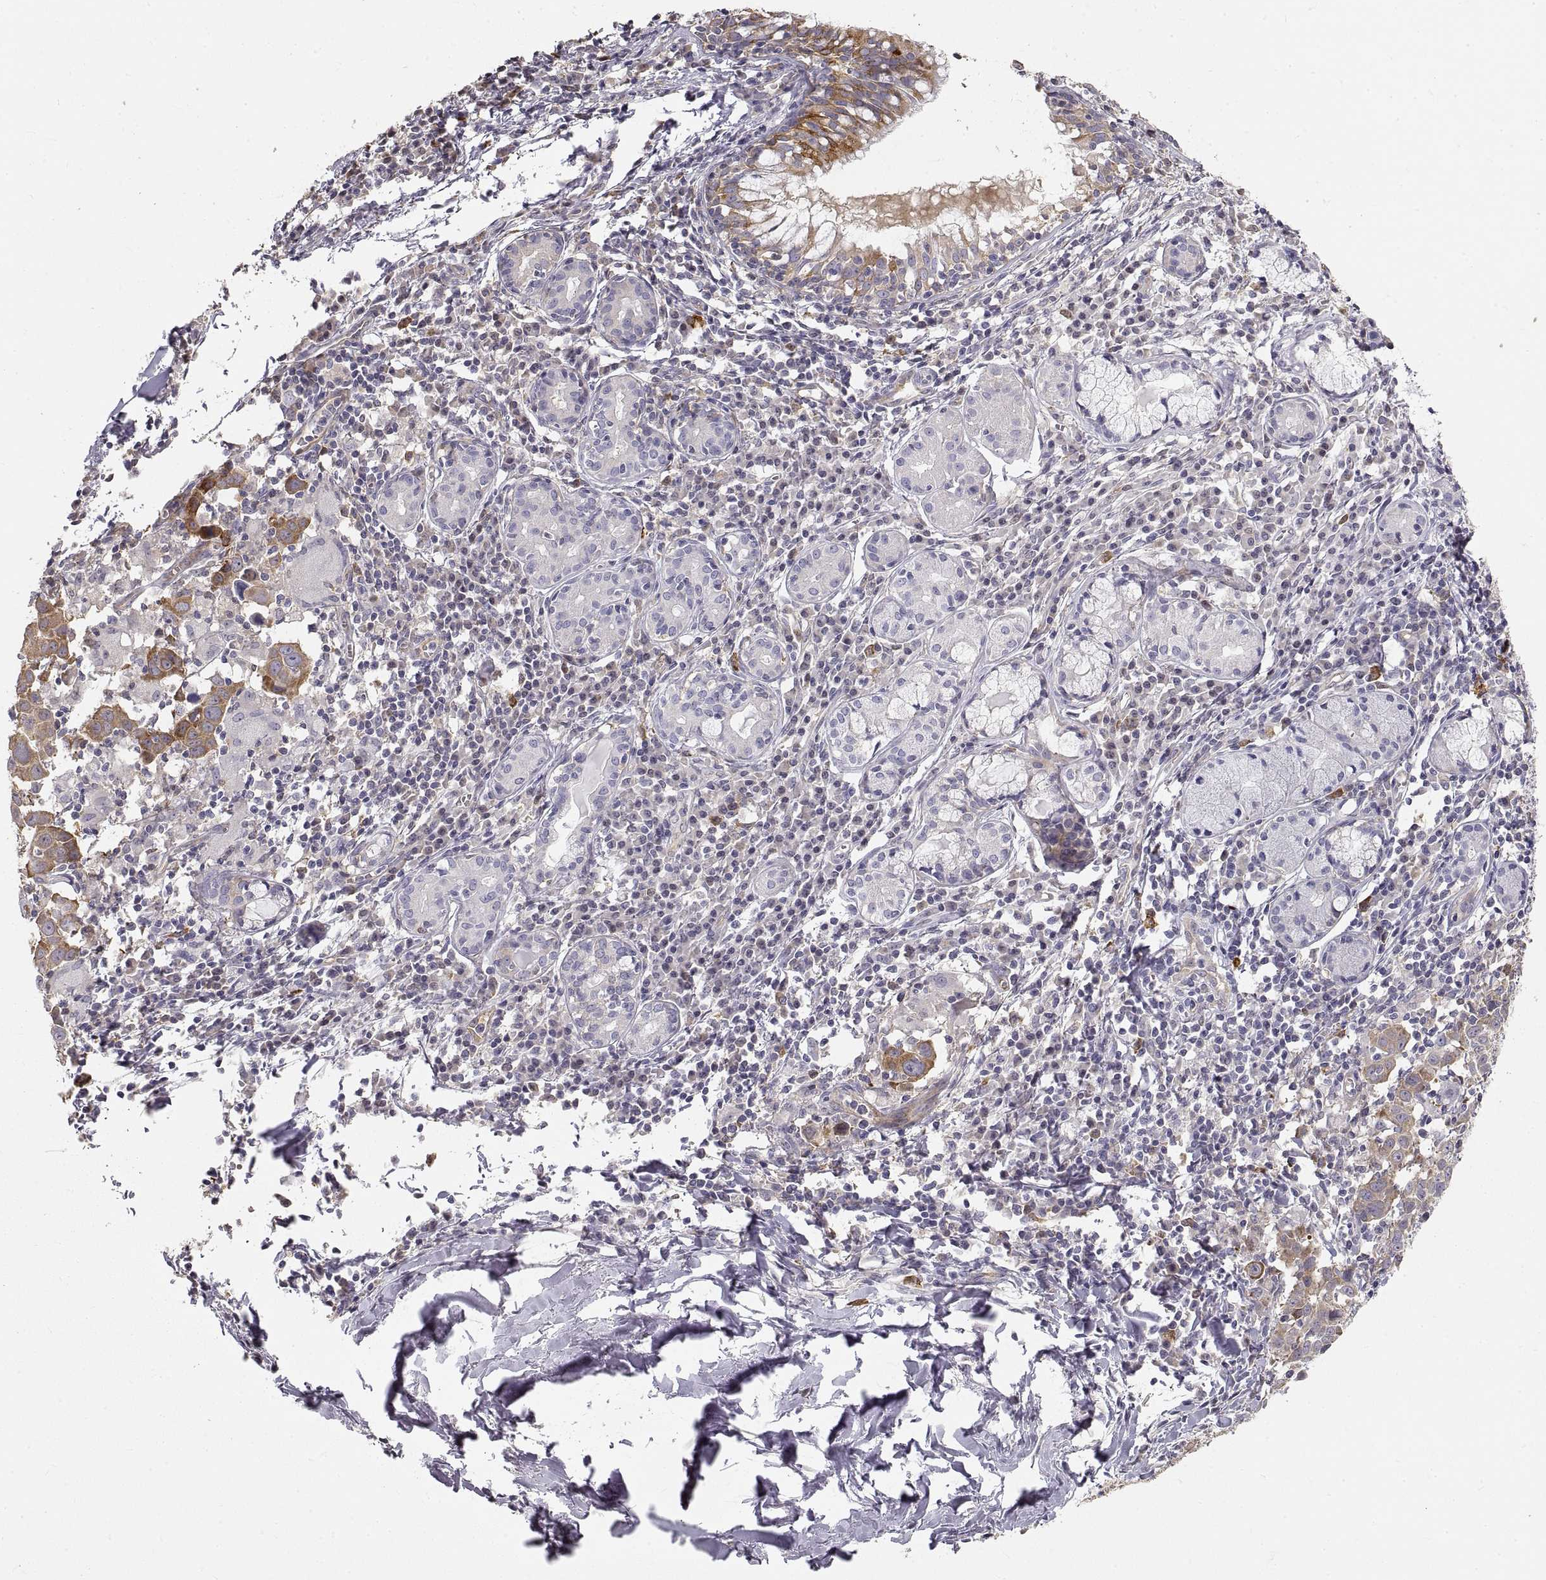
{"staining": {"intensity": "moderate", "quantity": "25%-75%", "location": "cytoplasmic/membranous"}, "tissue": "lung cancer", "cell_type": "Tumor cells", "image_type": "cancer", "snomed": [{"axis": "morphology", "description": "Squamous cell carcinoma, NOS"}, {"axis": "topography", "description": "Lung"}], "caption": "Lung cancer stained with a brown dye shows moderate cytoplasmic/membranous positive staining in about 25%-75% of tumor cells.", "gene": "HSP90AB1", "patient": {"sex": "male", "age": 57}}